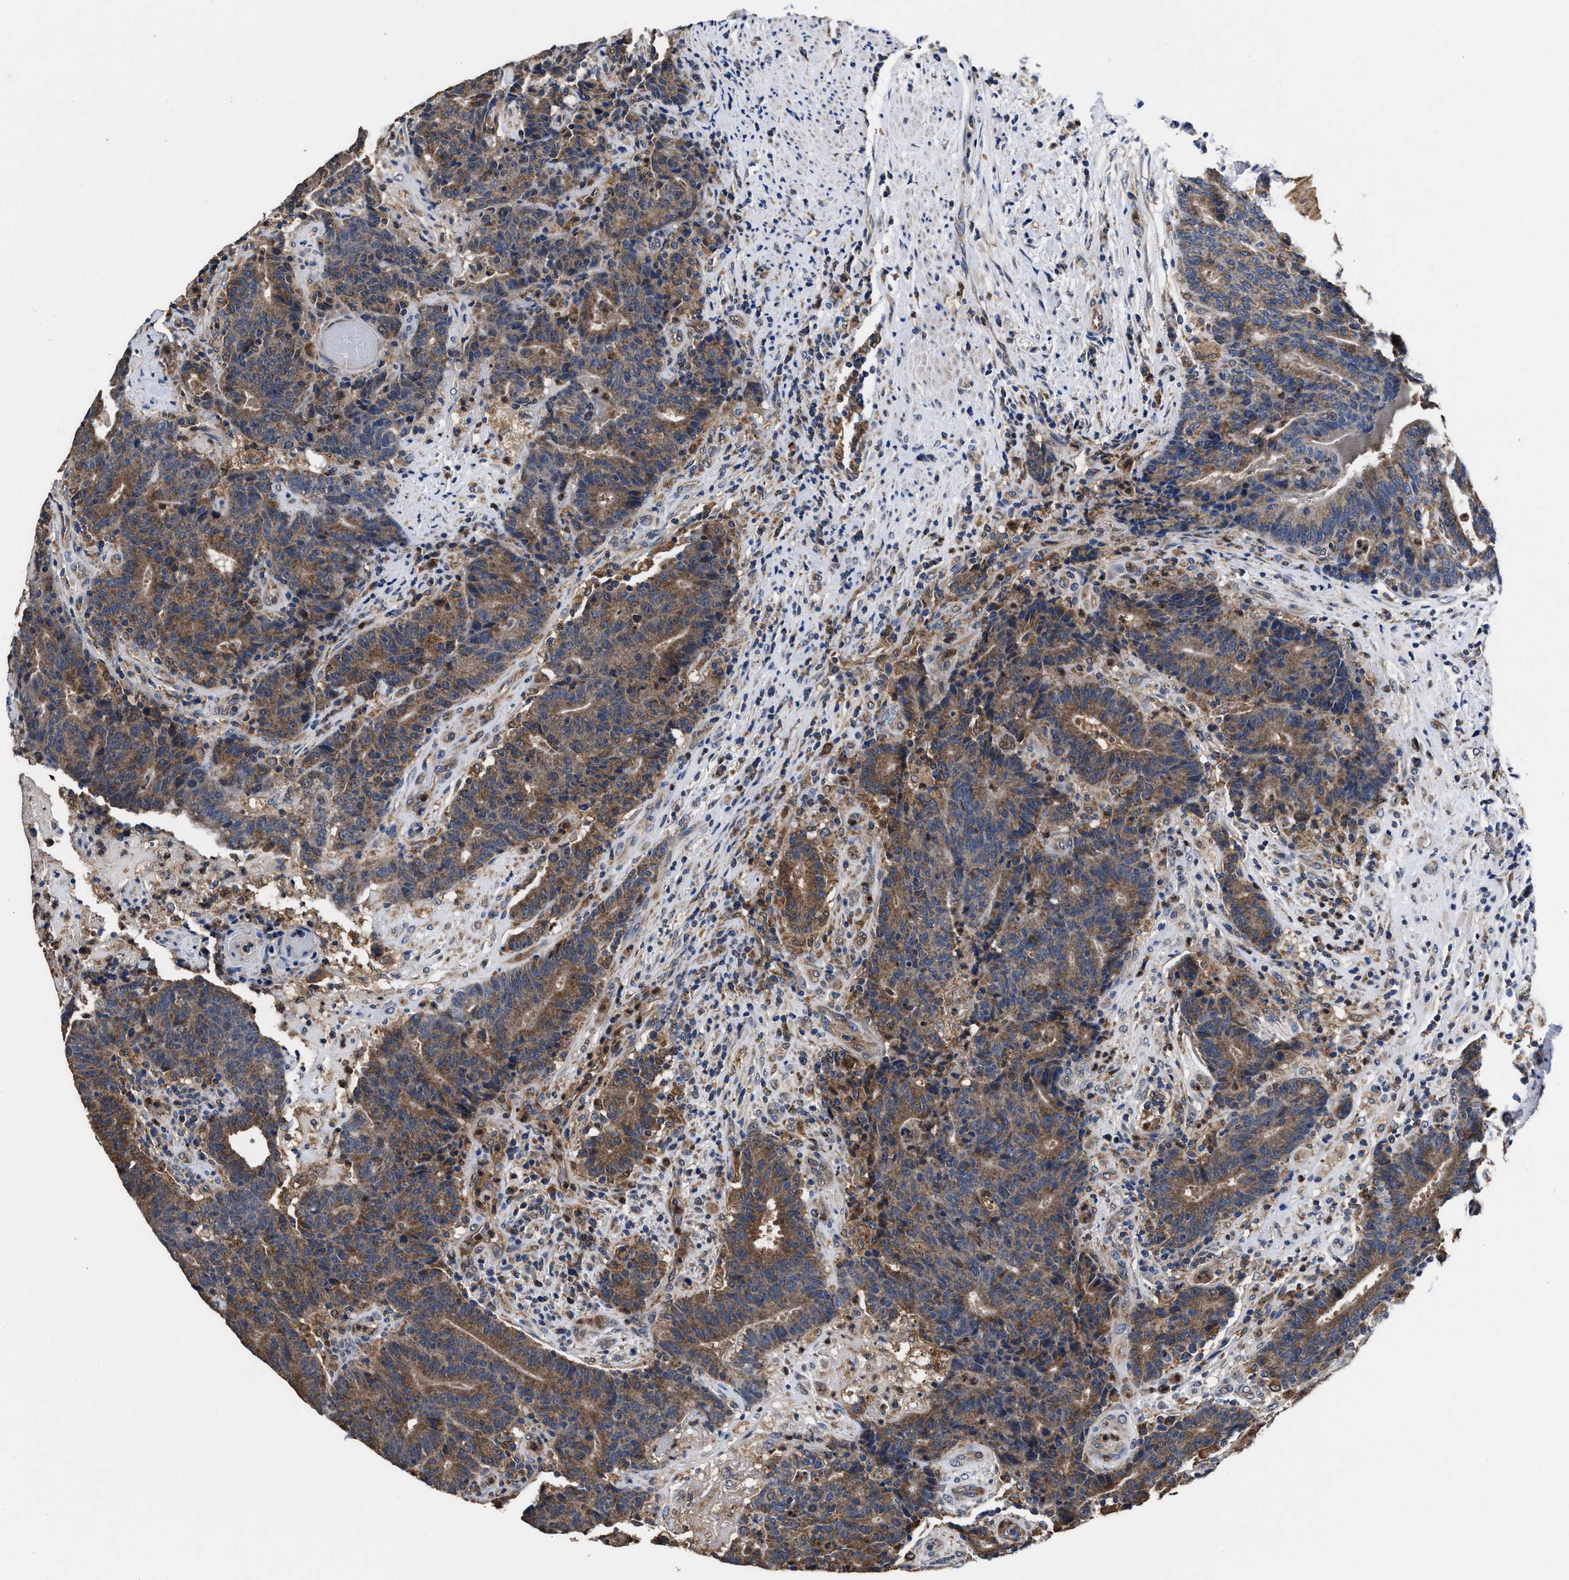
{"staining": {"intensity": "moderate", "quantity": ">75%", "location": "cytoplasmic/membranous"}, "tissue": "colorectal cancer", "cell_type": "Tumor cells", "image_type": "cancer", "snomed": [{"axis": "morphology", "description": "Normal tissue, NOS"}, {"axis": "morphology", "description": "Adenocarcinoma, NOS"}, {"axis": "topography", "description": "Colon"}], "caption": "Protein staining demonstrates moderate cytoplasmic/membranous expression in approximately >75% of tumor cells in colorectal adenocarcinoma. The protein of interest is shown in brown color, while the nuclei are stained blue.", "gene": "ACLY", "patient": {"sex": "female", "age": 75}}